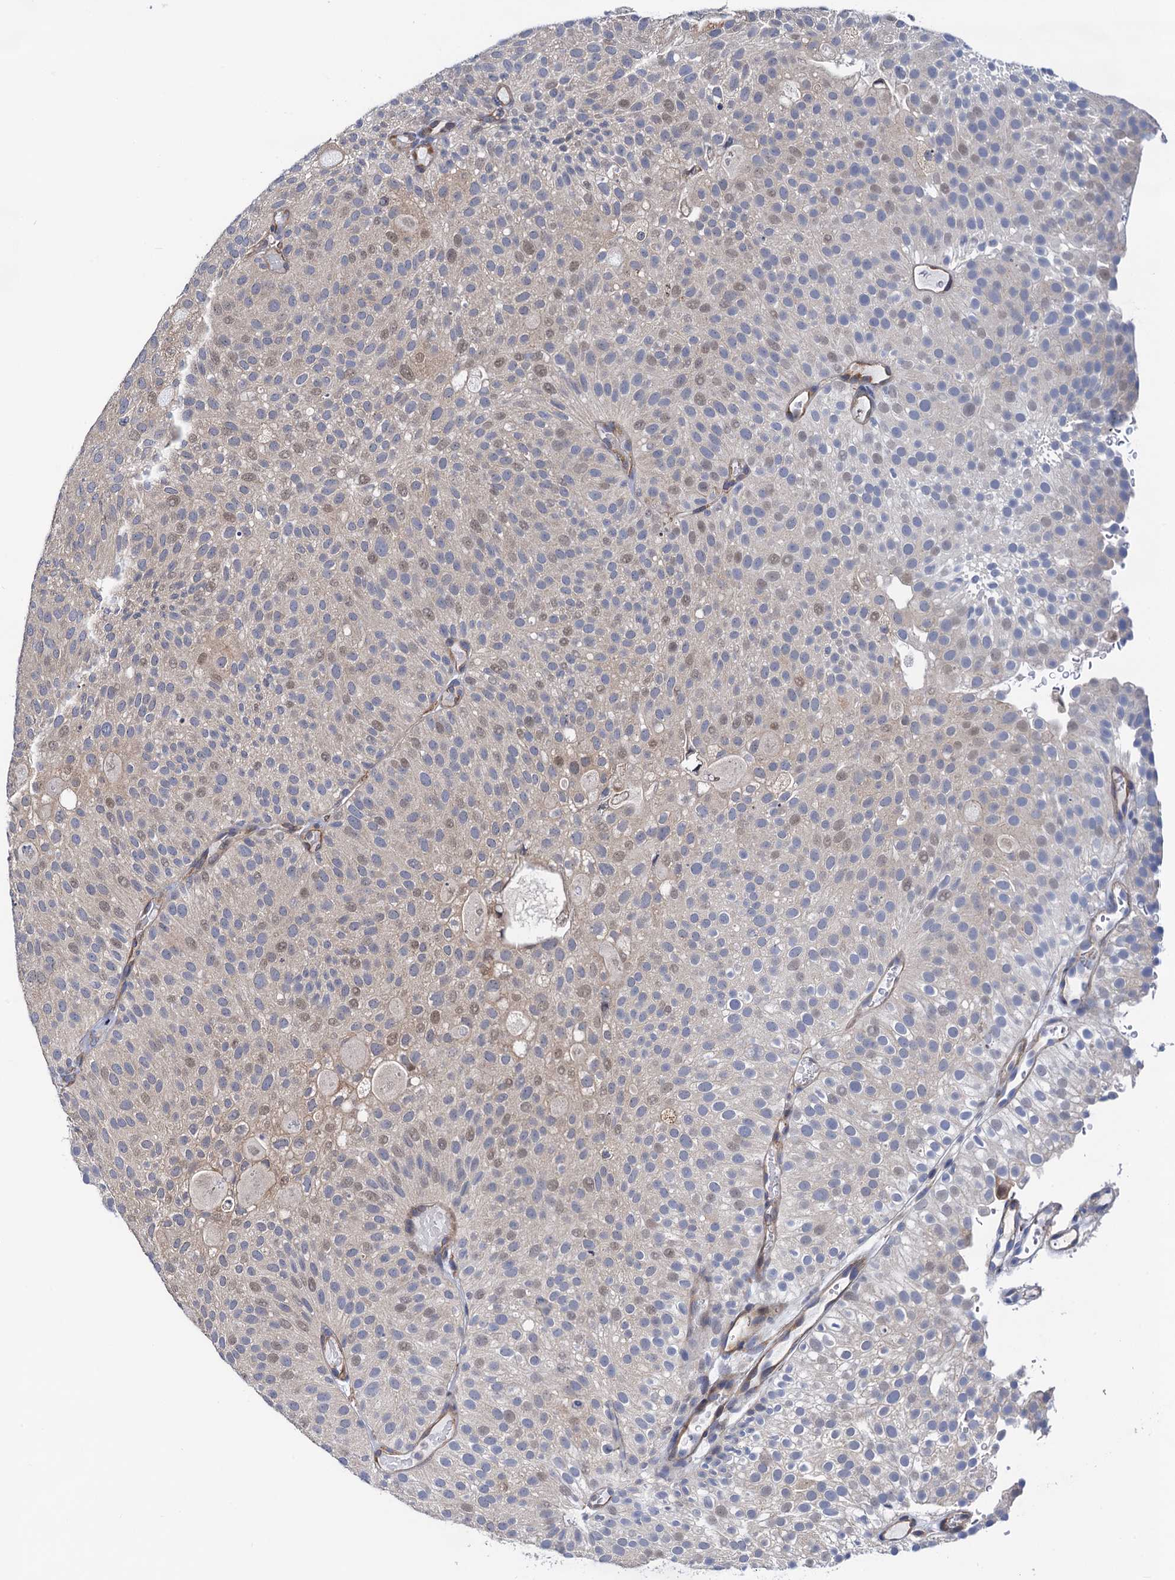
{"staining": {"intensity": "weak", "quantity": "<25%", "location": "cytoplasmic/membranous,nuclear"}, "tissue": "urothelial cancer", "cell_type": "Tumor cells", "image_type": "cancer", "snomed": [{"axis": "morphology", "description": "Urothelial carcinoma, Low grade"}, {"axis": "topography", "description": "Urinary bladder"}], "caption": "Tumor cells are negative for brown protein staining in low-grade urothelial carcinoma.", "gene": "PGLS", "patient": {"sex": "male", "age": 78}}